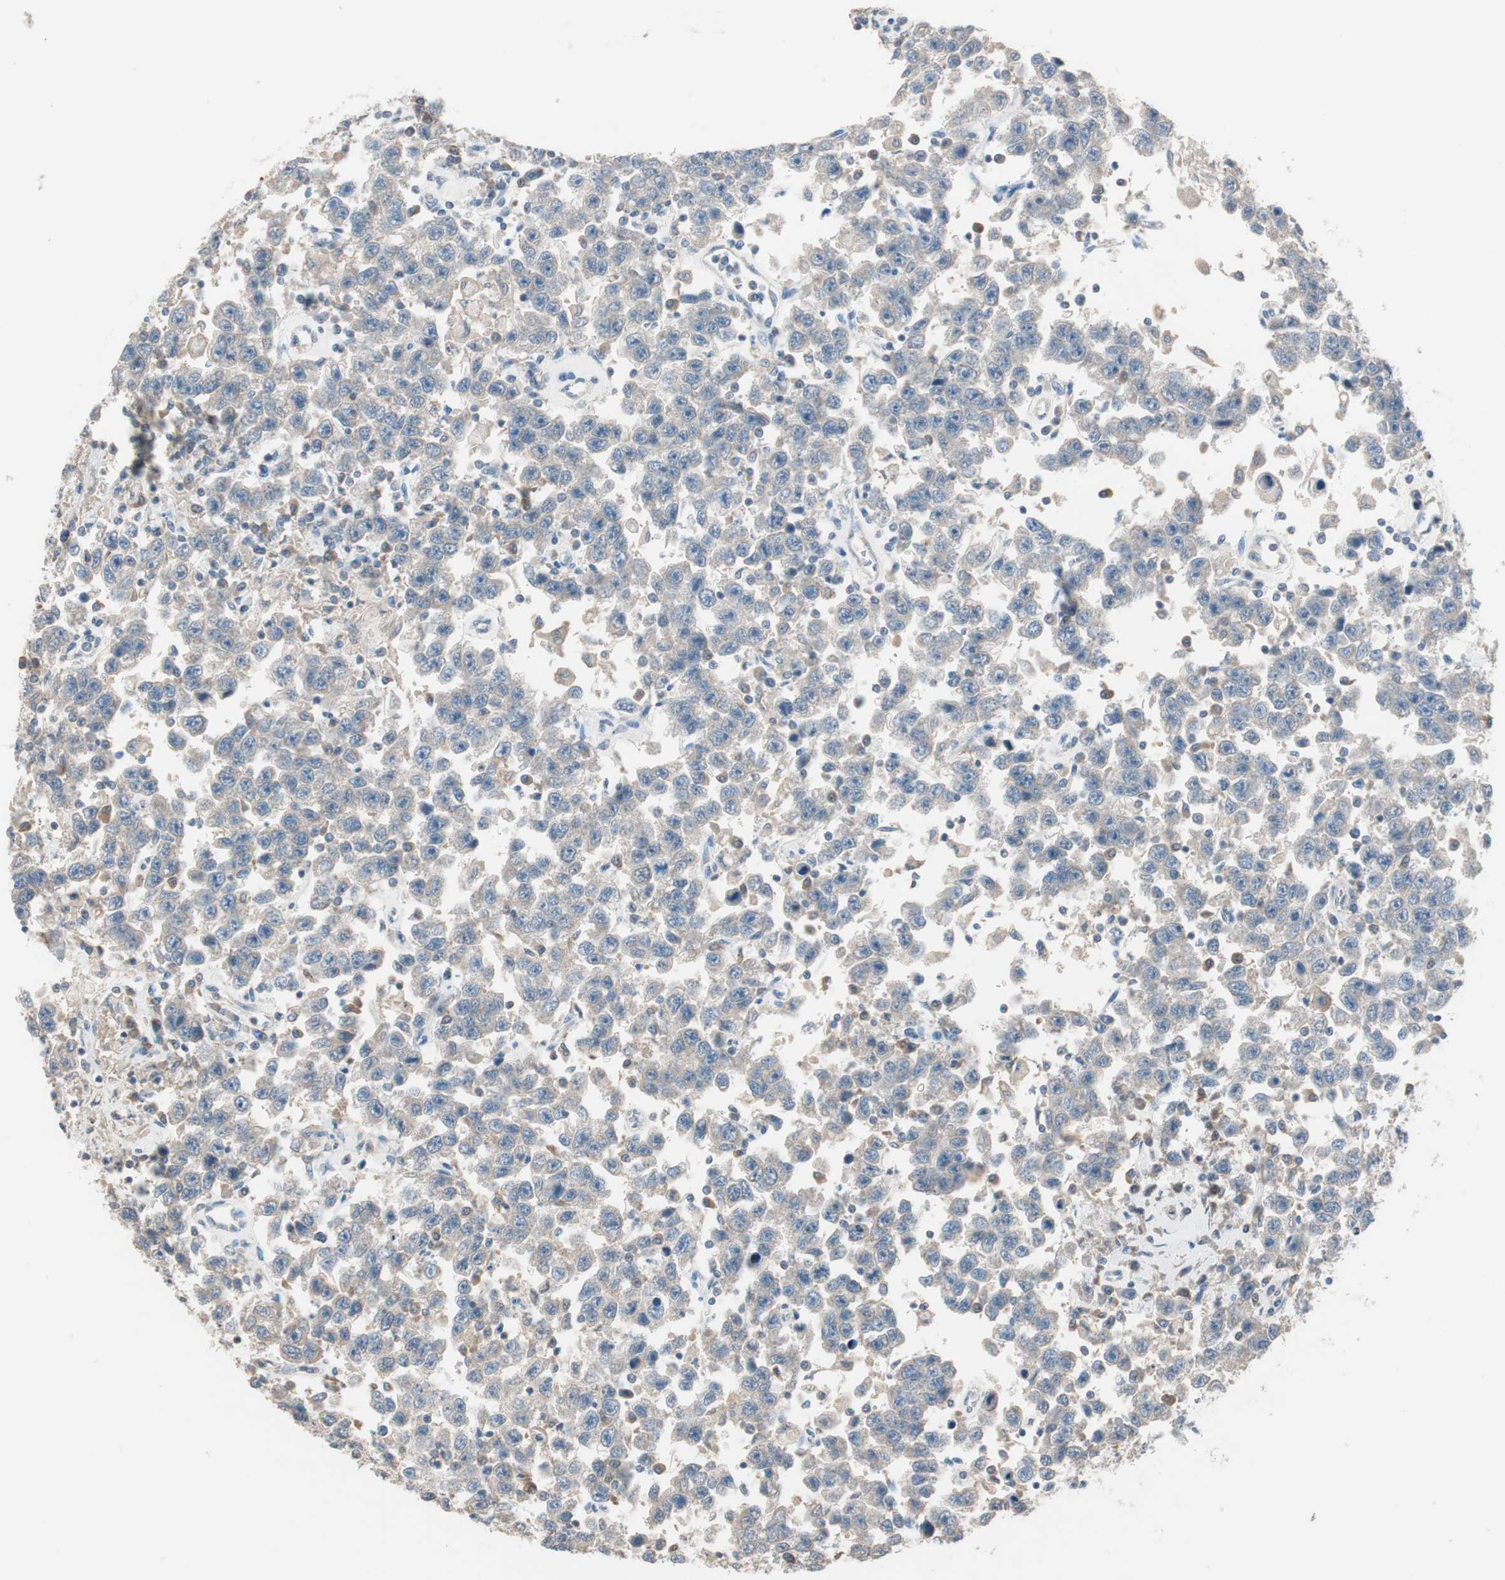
{"staining": {"intensity": "negative", "quantity": "none", "location": "none"}, "tissue": "testis cancer", "cell_type": "Tumor cells", "image_type": "cancer", "snomed": [{"axis": "morphology", "description": "Seminoma, NOS"}, {"axis": "topography", "description": "Testis"}], "caption": "Immunohistochemical staining of human seminoma (testis) reveals no significant staining in tumor cells.", "gene": "KHK", "patient": {"sex": "male", "age": 41}}